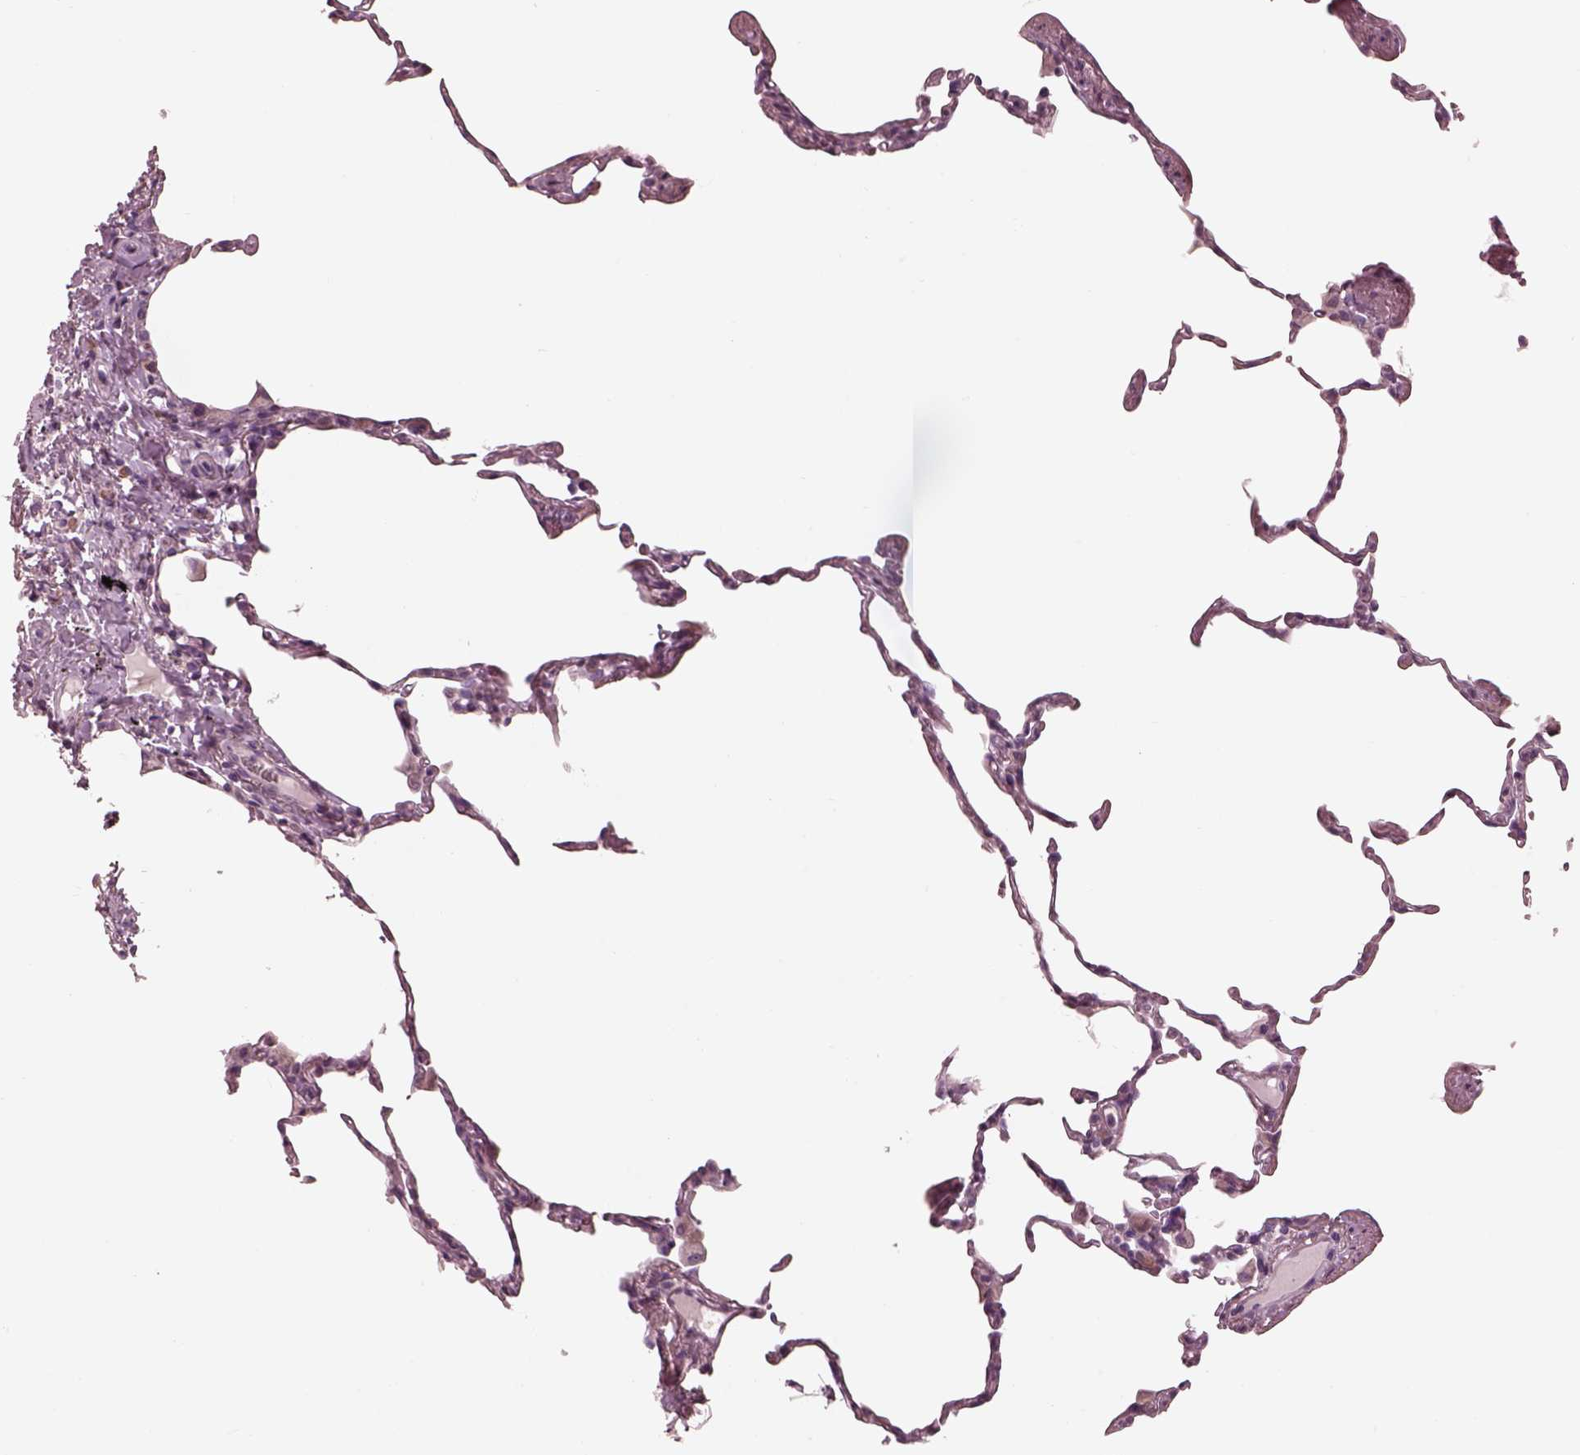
{"staining": {"intensity": "negative", "quantity": "none", "location": "none"}, "tissue": "lung", "cell_type": "Alveolar cells", "image_type": "normal", "snomed": [{"axis": "morphology", "description": "Normal tissue, NOS"}, {"axis": "topography", "description": "Lung"}], "caption": "An IHC photomicrograph of unremarkable lung is shown. There is no staining in alveolar cells of lung.", "gene": "CADM2", "patient": {"sex": "female", "age": 57}}